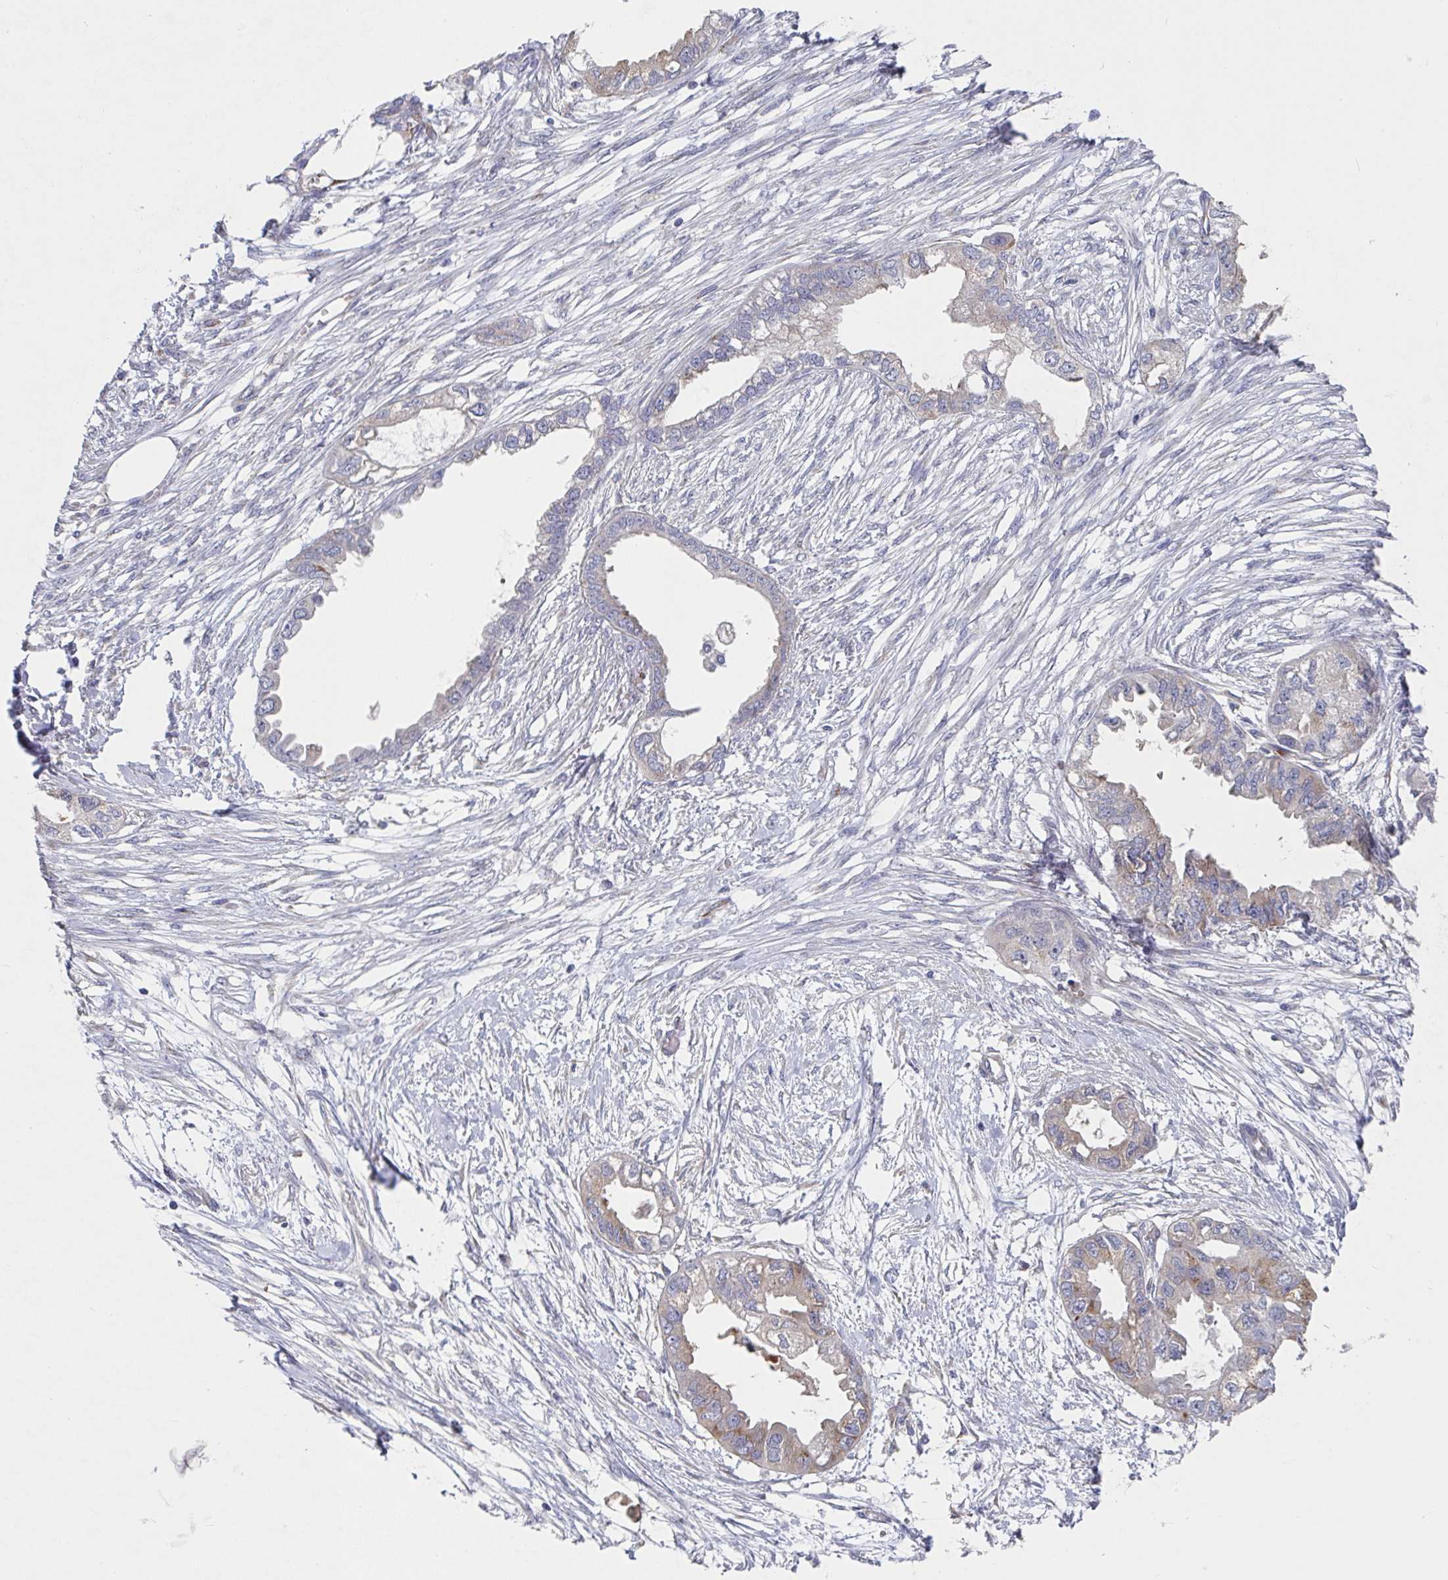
{"staining": {"intensity": "weak", "quantity": "<25%", "location": "cytoplasmic/membranous"}, "tissue": "endometrial cancer", "cell_type": "Tumor cells", "image_type": "cancer", "snomed": [{"axis": "morphology", "description": "Adenocarcinoma, NOS"}, {"axis": "morphology", "description": "Adenocarcinoma, metastatic, NOS"}, {"axis": "topography", "description": "Adipose tissue"}, {"axis": "topography", "description": "Endometrium"}], "caption": "Immunohistochemical staining of endometrial cancer (adenocarcinoma) exhibits no significant expression in tumor cells.", "gene": "TAS2R39", "patient": {"sex": "female", "age": 67}}